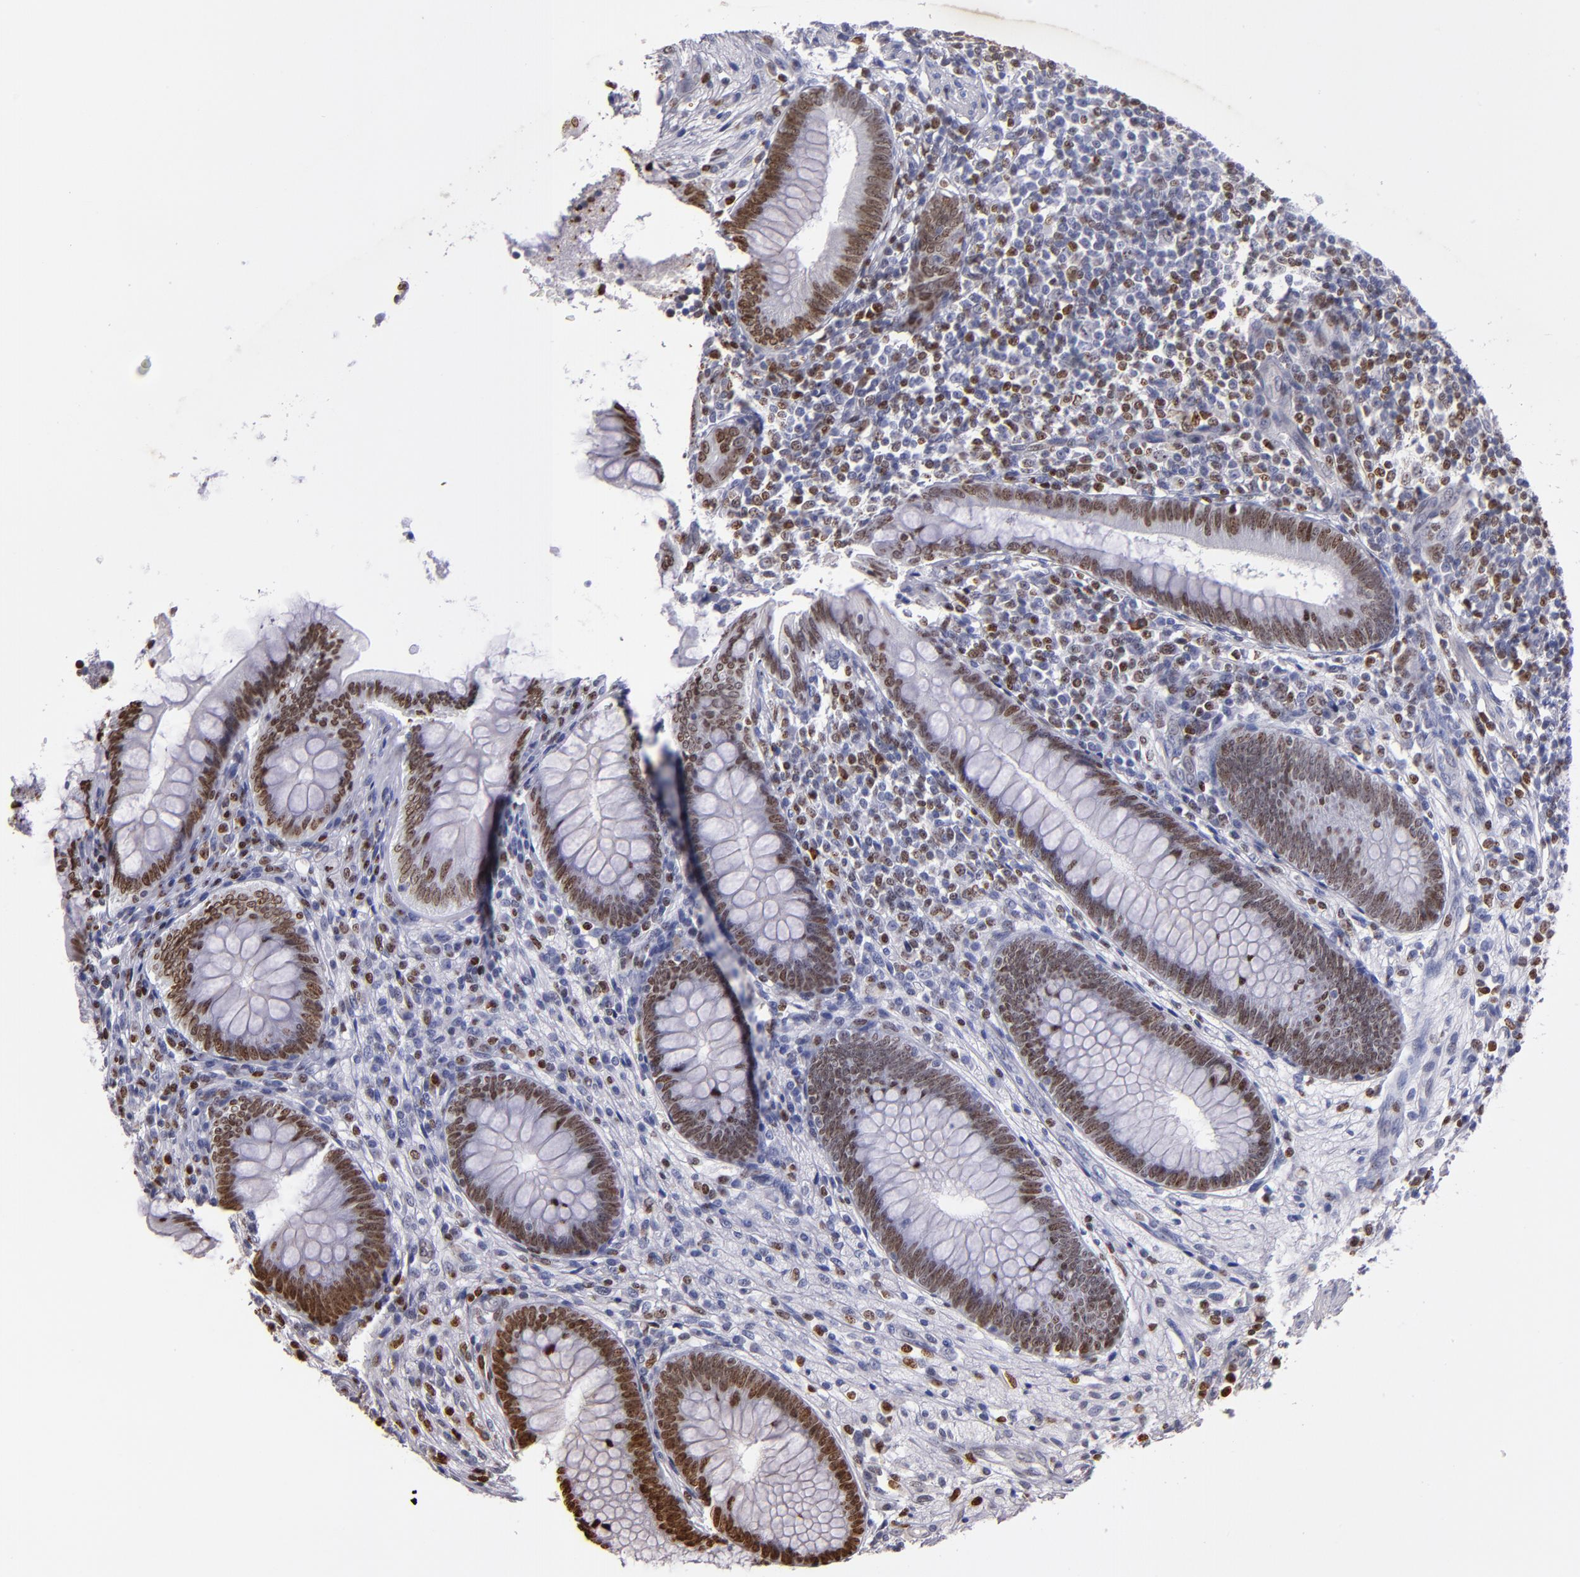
{"staining": {"intensity": "strong", "quantity": ">75%", "location": "nuclear"}, "tissue": "appendix", "cell_type": "Glandular cells", "image_type": "normal", "snomed": [{"axis": "morphology", "description": "Normal tissue, NOS"}, {"axis": "topography", "description": "Appendix"}], "caption": "Immunohistochemical staining of normal human appendix shows high levels of strong nuclear expression in approximately >75% of glandular cells.", "gene": "CDKL5", "patient": {"sex": "female", "age": 66}}